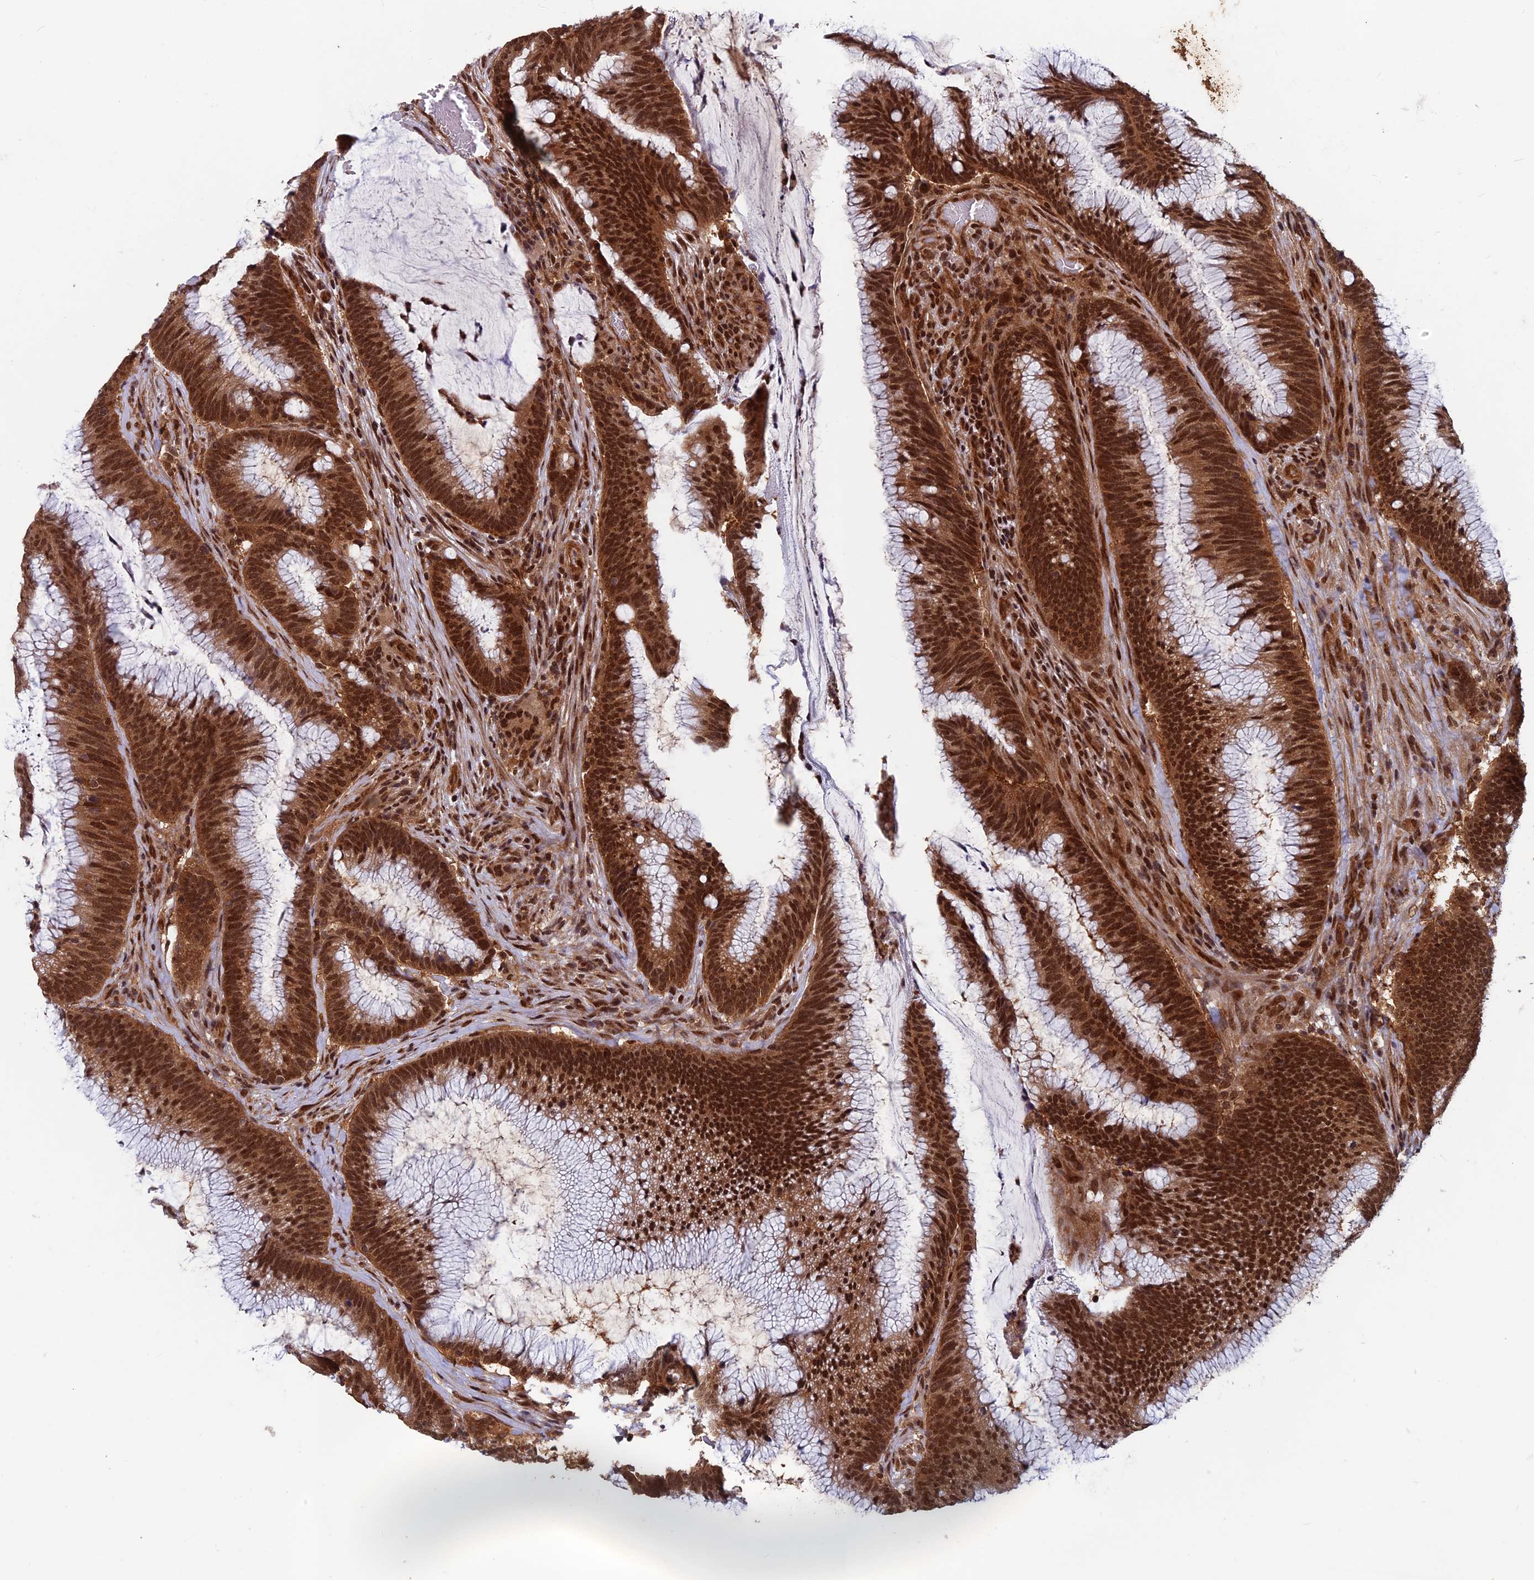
{"staining": {"intensity": "strong", "quantity": ">75%", "location": "cytoplasmic/membranous,nuclear"}, "tissue": "colorectal cancer", "cell_type": "Tumor cells", "image_type": "cancer", "snomed": [{"axis": "morphology", "description": "Adenocarcinoma, NOS"}, {"axis": "topography", "description": "Rectum"}], "caption": "DAB (3,3'-diaminobenzidine) immunohistochemical staining of colorectal adenocarcinoma demonstrates strong cytoplasmic/membranous and nuclear protein staining in about >75% of tumor cells.", "gene": "FAM53C", "patient": {"sex": "female", "age": 77}}